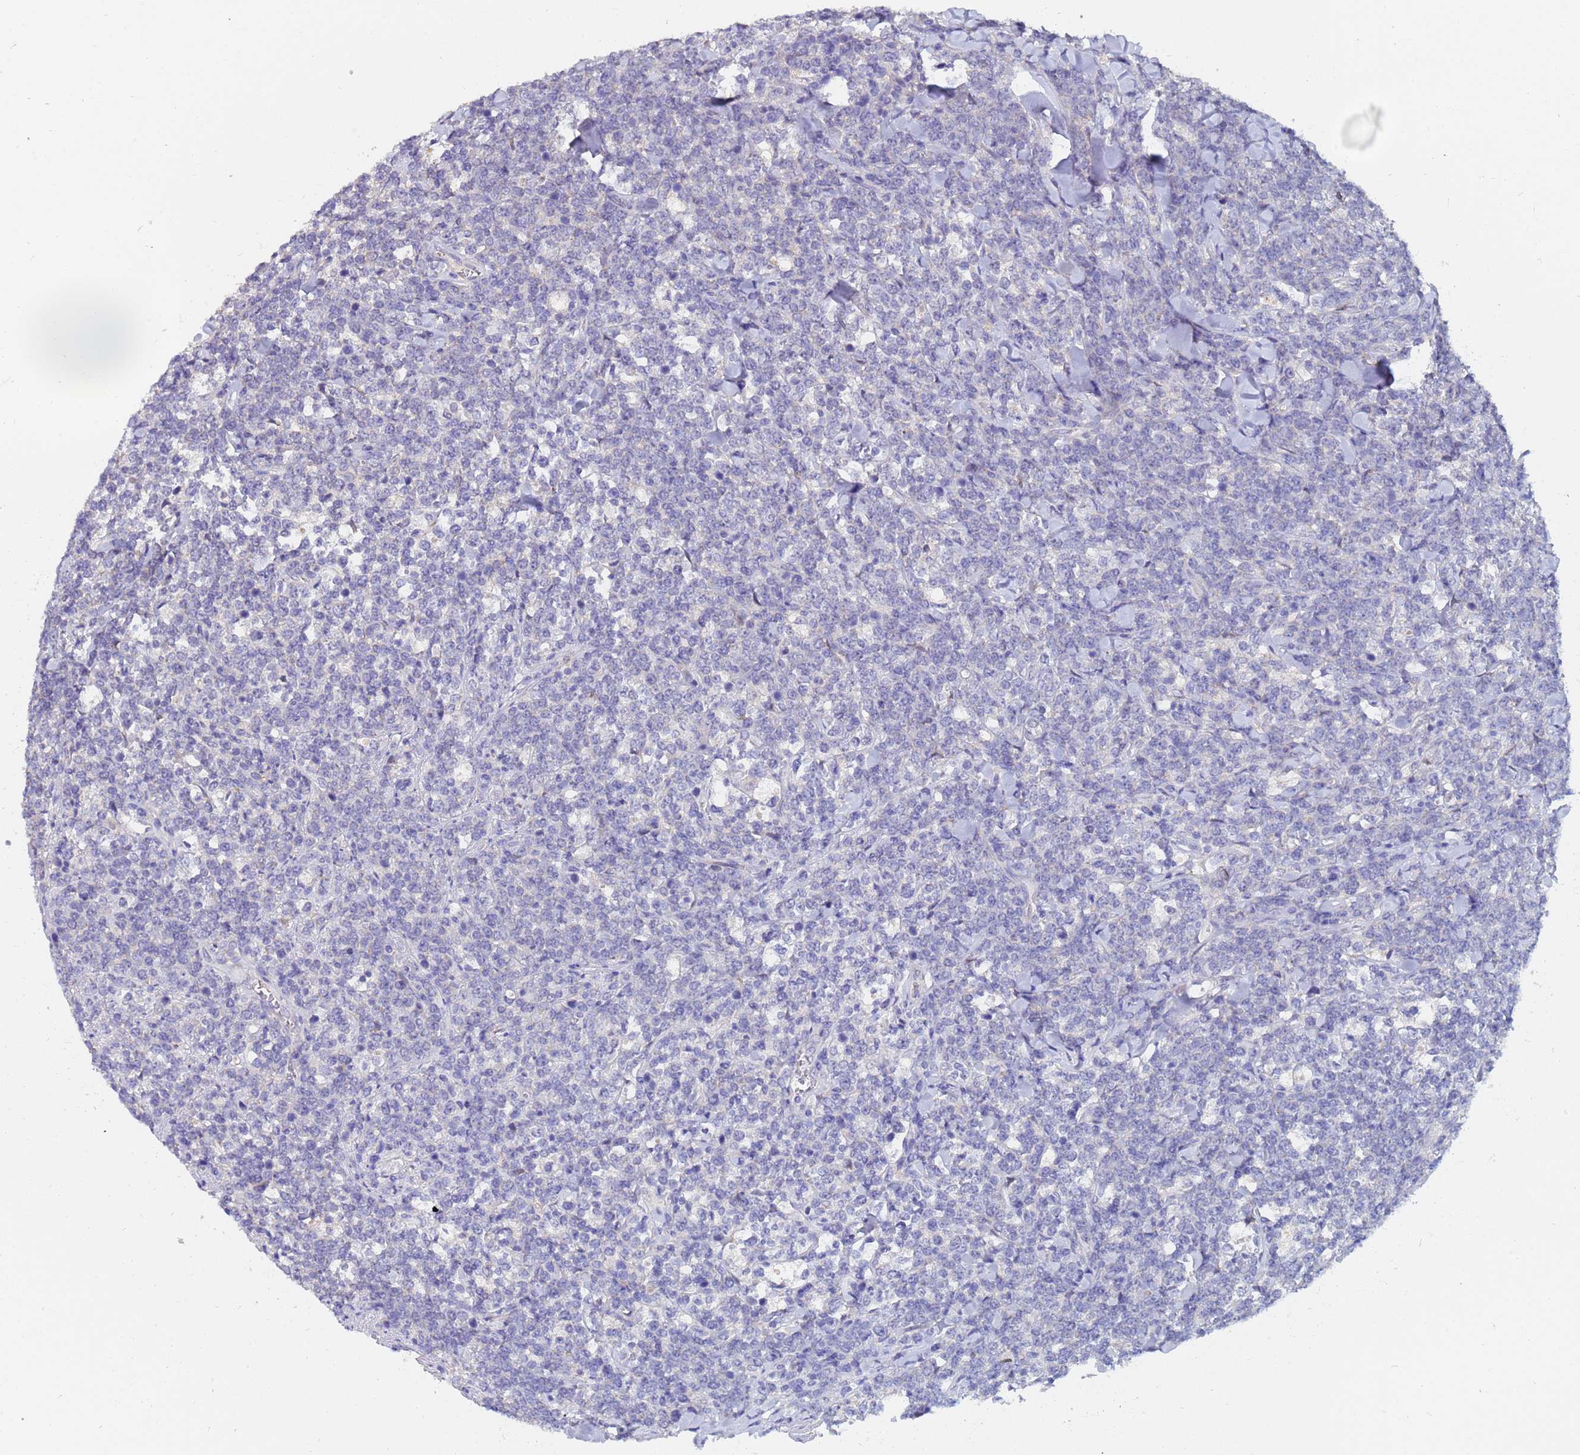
{"staining": {"intensity": "negative", "quantity": "none", "location": "none"}, "tissue": "lymphoma", "cell_type": "Tumor cells", "image_type": "cancer", "snomed": [{"axis": "morphology", "description": "Malignant lymphoma, non-Hodgkin's type, High grade"}, {"axis": "topography", "description": "Small intestine"}], "caption": "IHC micrograph of human malignant lymphoma, non-Hodgkin's type (high-grade) stained for a protein (brown), which shows no expression in tumor cells.", "gene": "IHO1", "patient": {"sex": "male", "age": 8}}